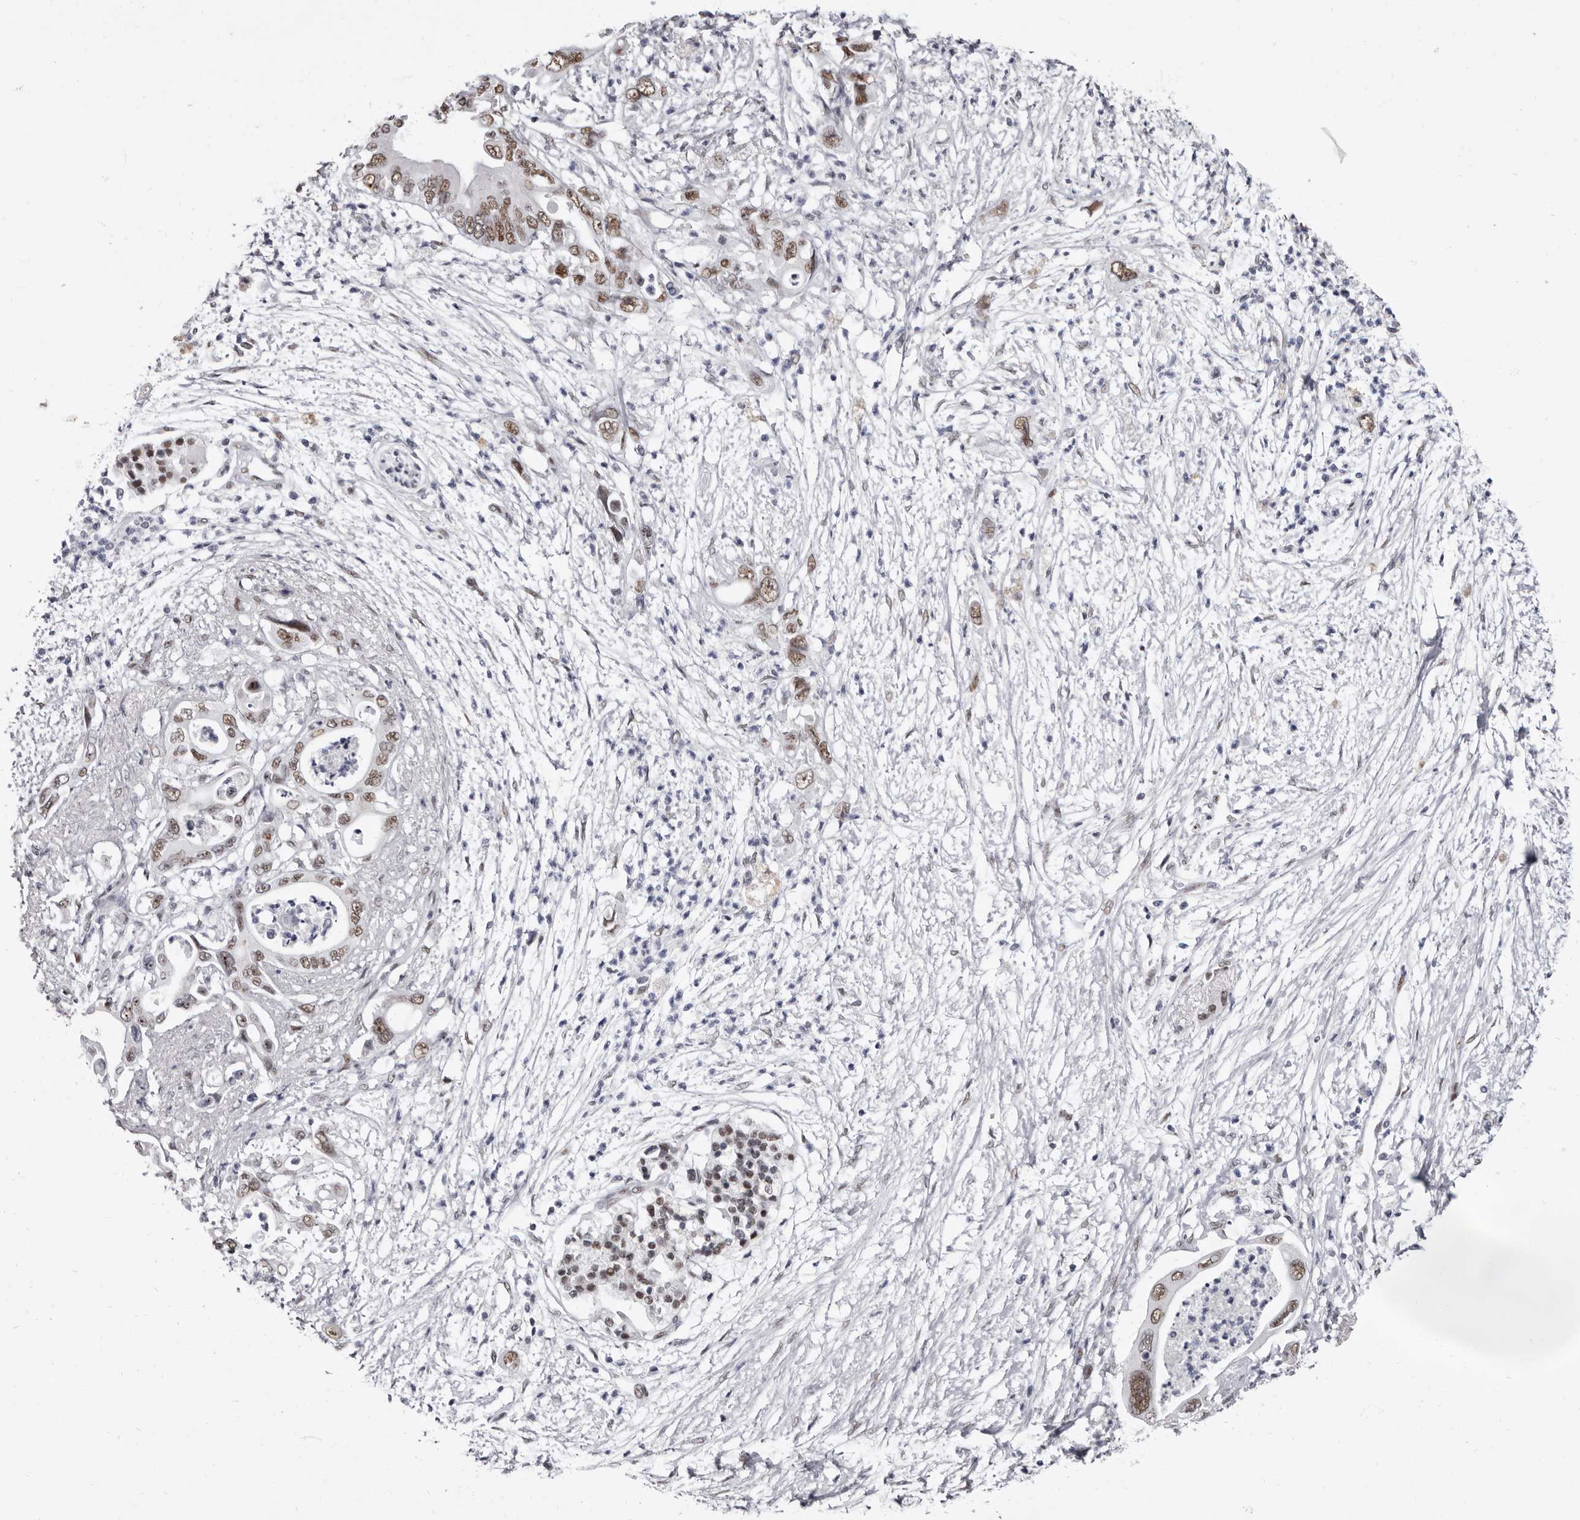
{"staining": {"intensity": "moderate", "quantity": ">75%", "location": "nuclear"}, "tissue": "pancreatic cancer", "cell_type": "Tumor cells", "image_type": "cancer", "snomed": [{"axis": "morphology", "description": "Adenocarcinoma, NOS"}, {"axis": "topography", "description": "Pancreas"}], "caption": "Pancreatic cancer (adenocarcinoma) stained for a protein displays moderate nuclear positivity in tumor cells.", "gene": "ZNF326", "patient": {"sex": "male", "age": 66}}